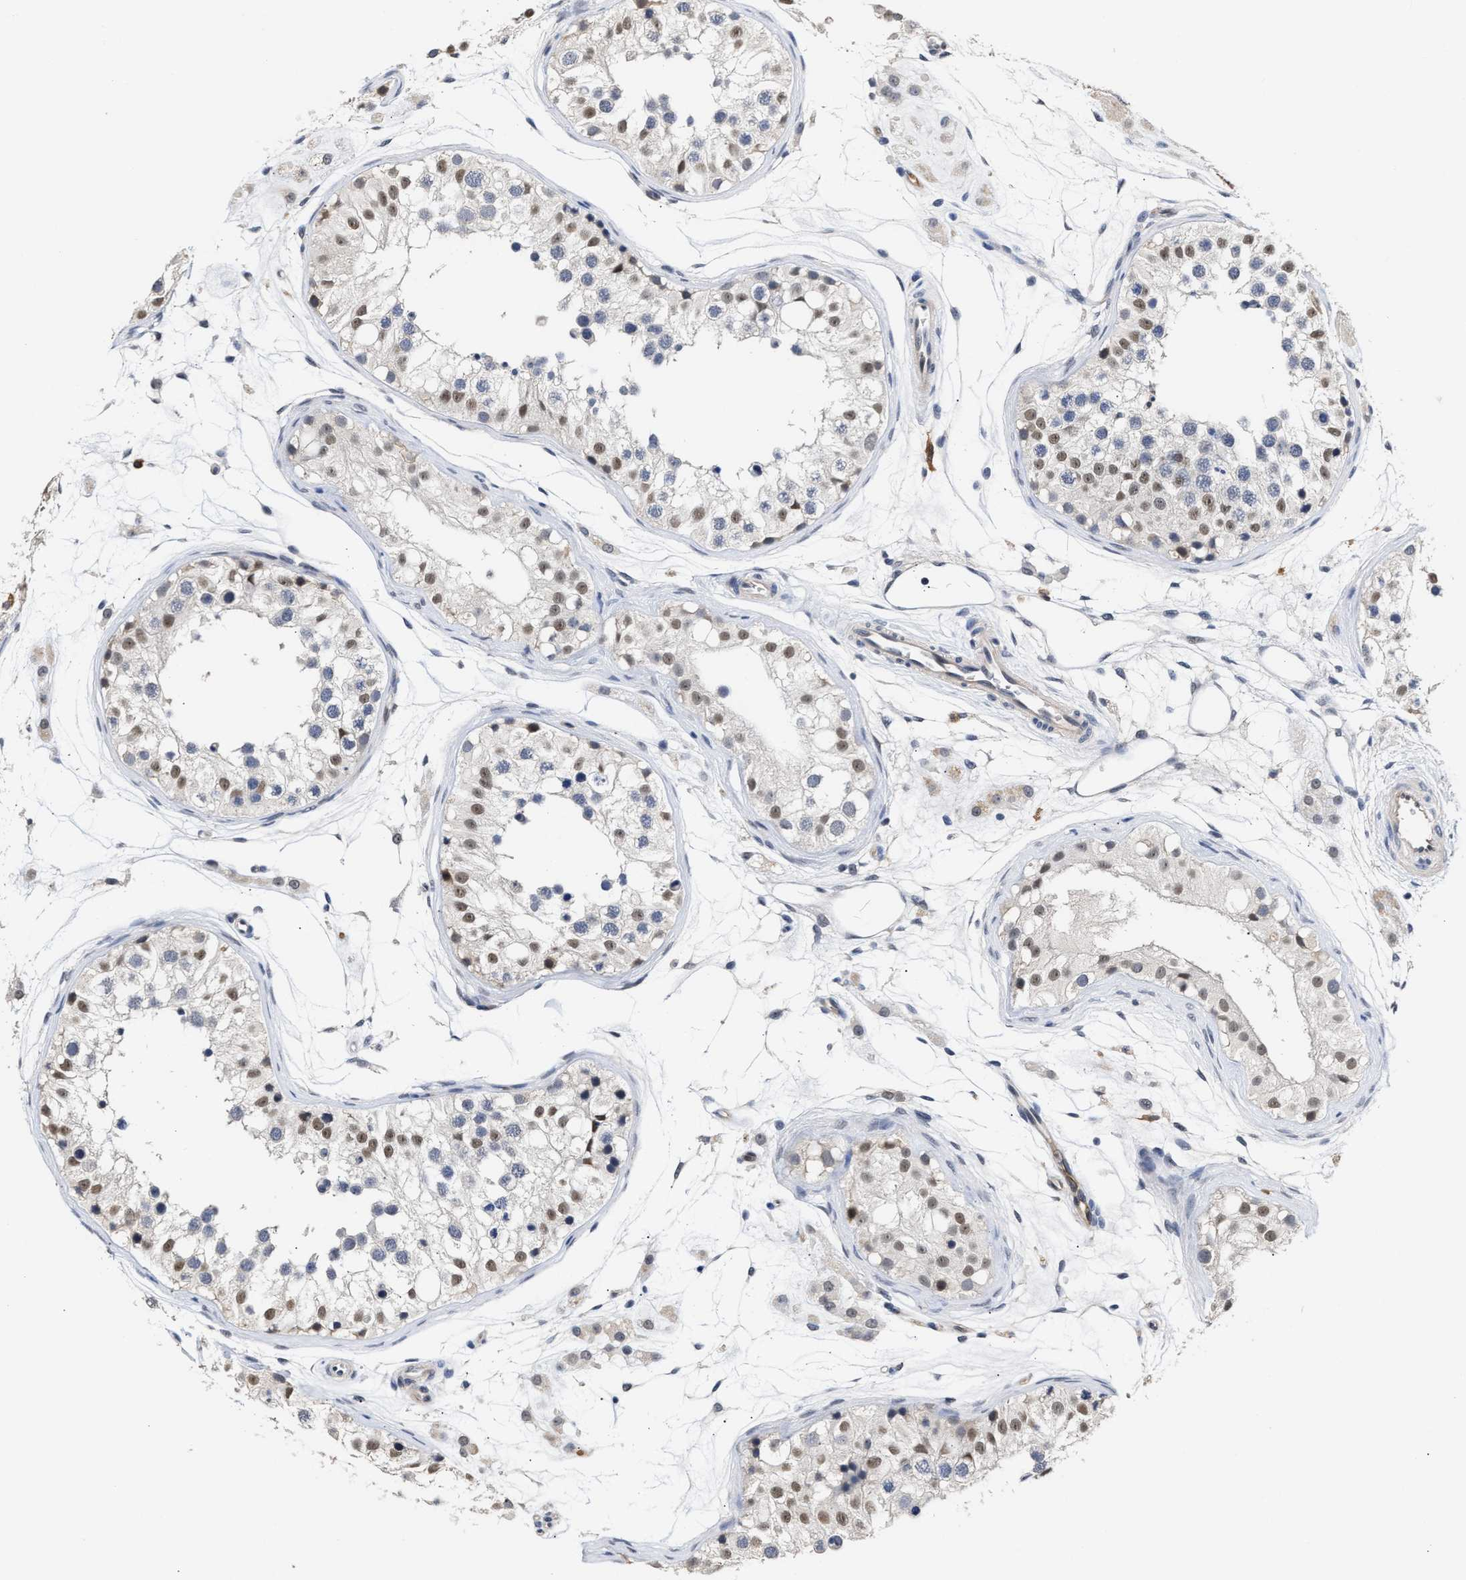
{"staining": {"intensity": "weak", "quantity": "25%-75%", "location": "nuclear"}, "tissue": "testis", "cell_type": "Cells in seminiferous ducts", "image_type": "normal", "snomed": [{"axis": "morphology", "description": "Normal tissue, NOS"}, {"axis": "morphology", "description": "Adenocarcinoma, metastatic, NOS"}, {"axis": "topography", "description": "Testis"}], "caption": "High-power microscopy captured an immunohistochemistry histopathology image of benign testis, revealing weak nuclear positivity in approximately 25%-75% of cells in seminiferous ducts.", "gene": "AHNAK2", "patient": {"sex": "male", "age": 26}}